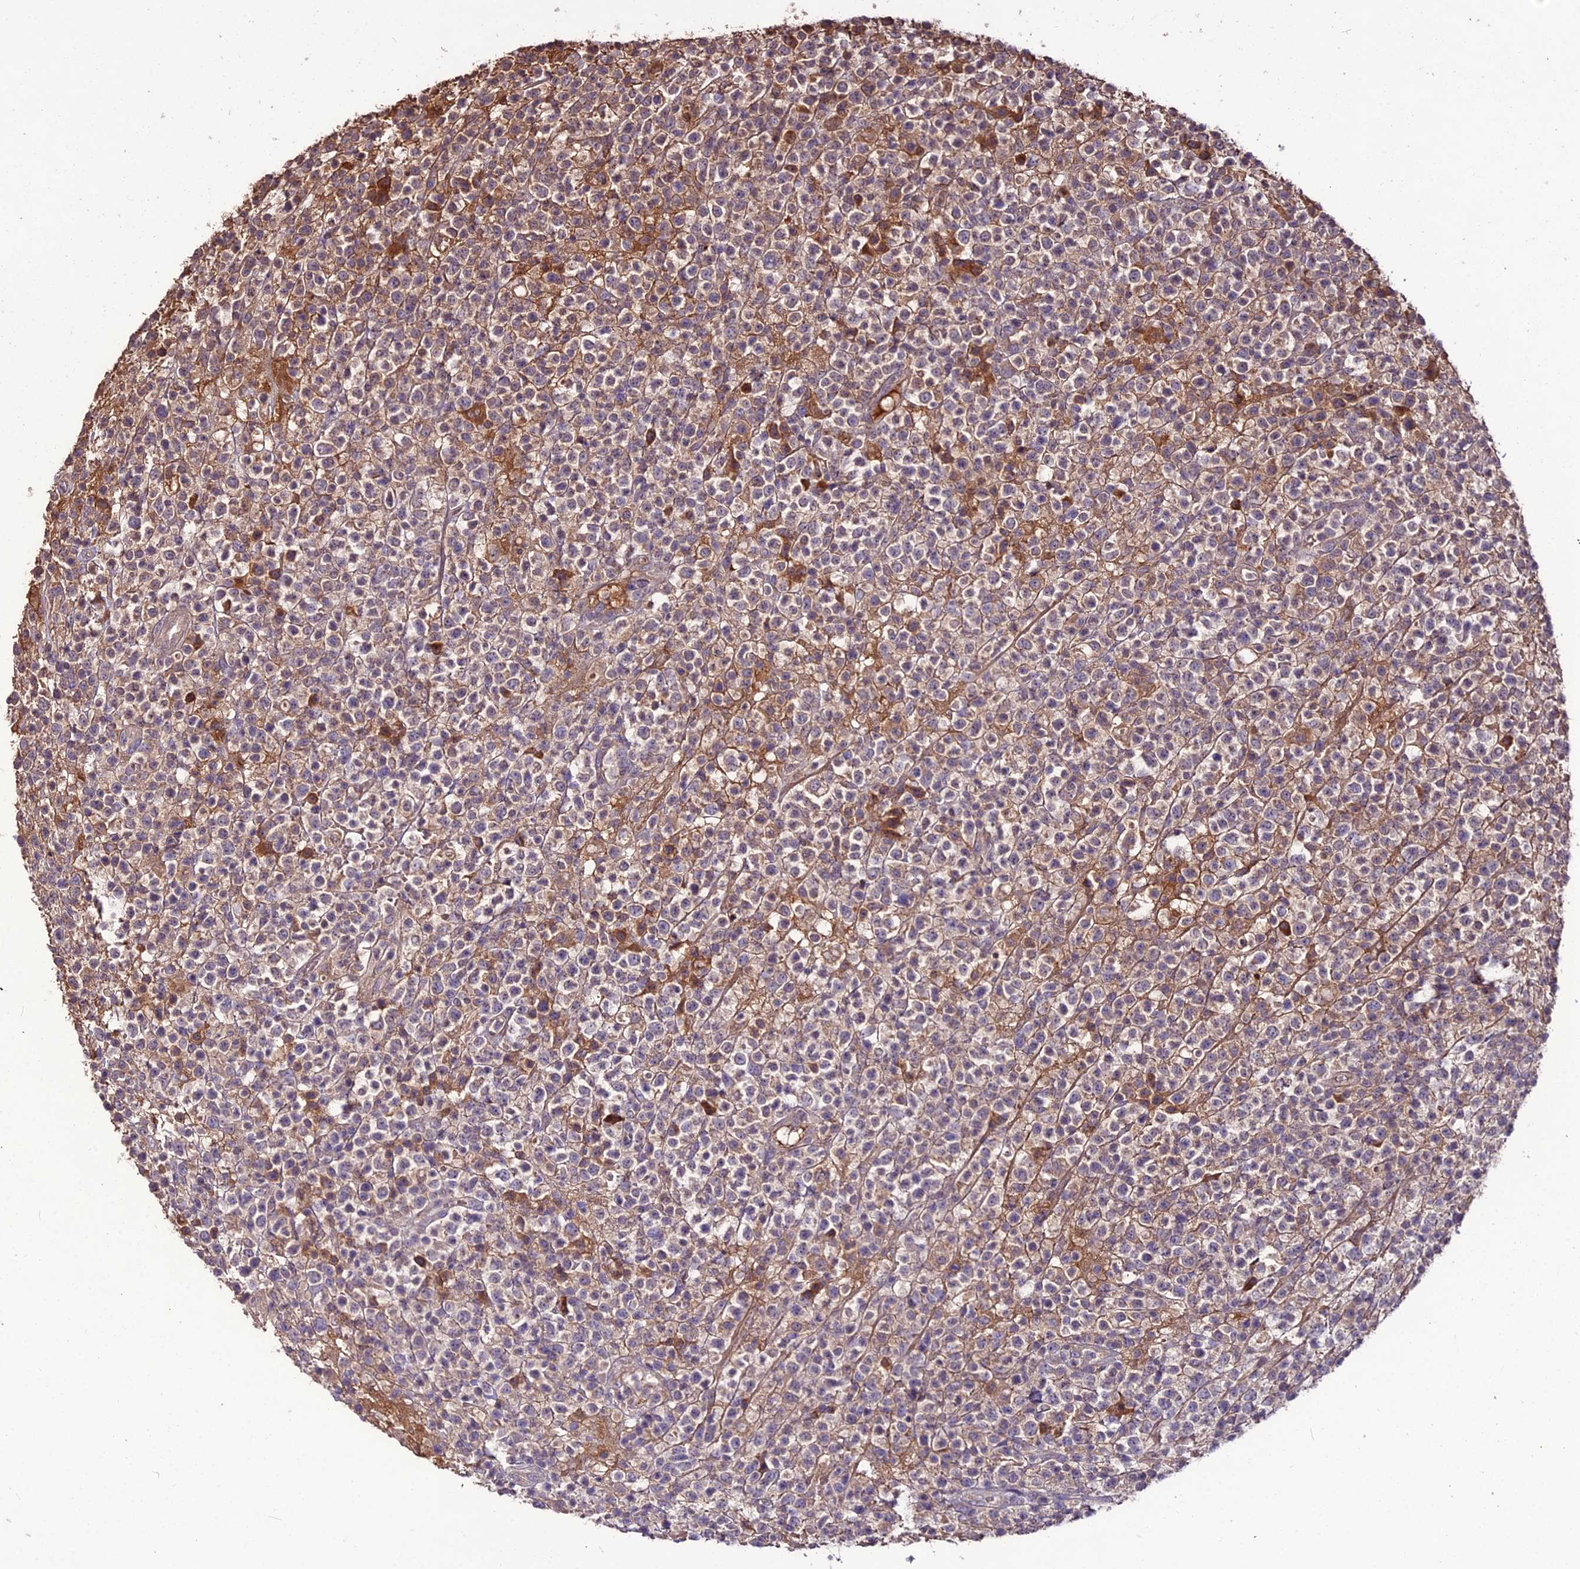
{"staining": {"intensity": "weak", "quantity": "<25%", "location": "cytoplasmic/membranous"}, "tissue": "lymphoma", "cell_type": "Tumor cells", "image_type": "cancer", "snomed": [{"axis": "morphology", "description": "Malignant lymphoma, non-Hodgkin's type, High grade"}, {"axis": "topography", "description": "Colon"}], "caption": "A histopathology image of human malignant lymphoma, non-Hodgkin's type (high-grade) is negative for staining in tumor cells.", "gene": "KCTD16", "patient": {"sex": "female", "age": 53}}